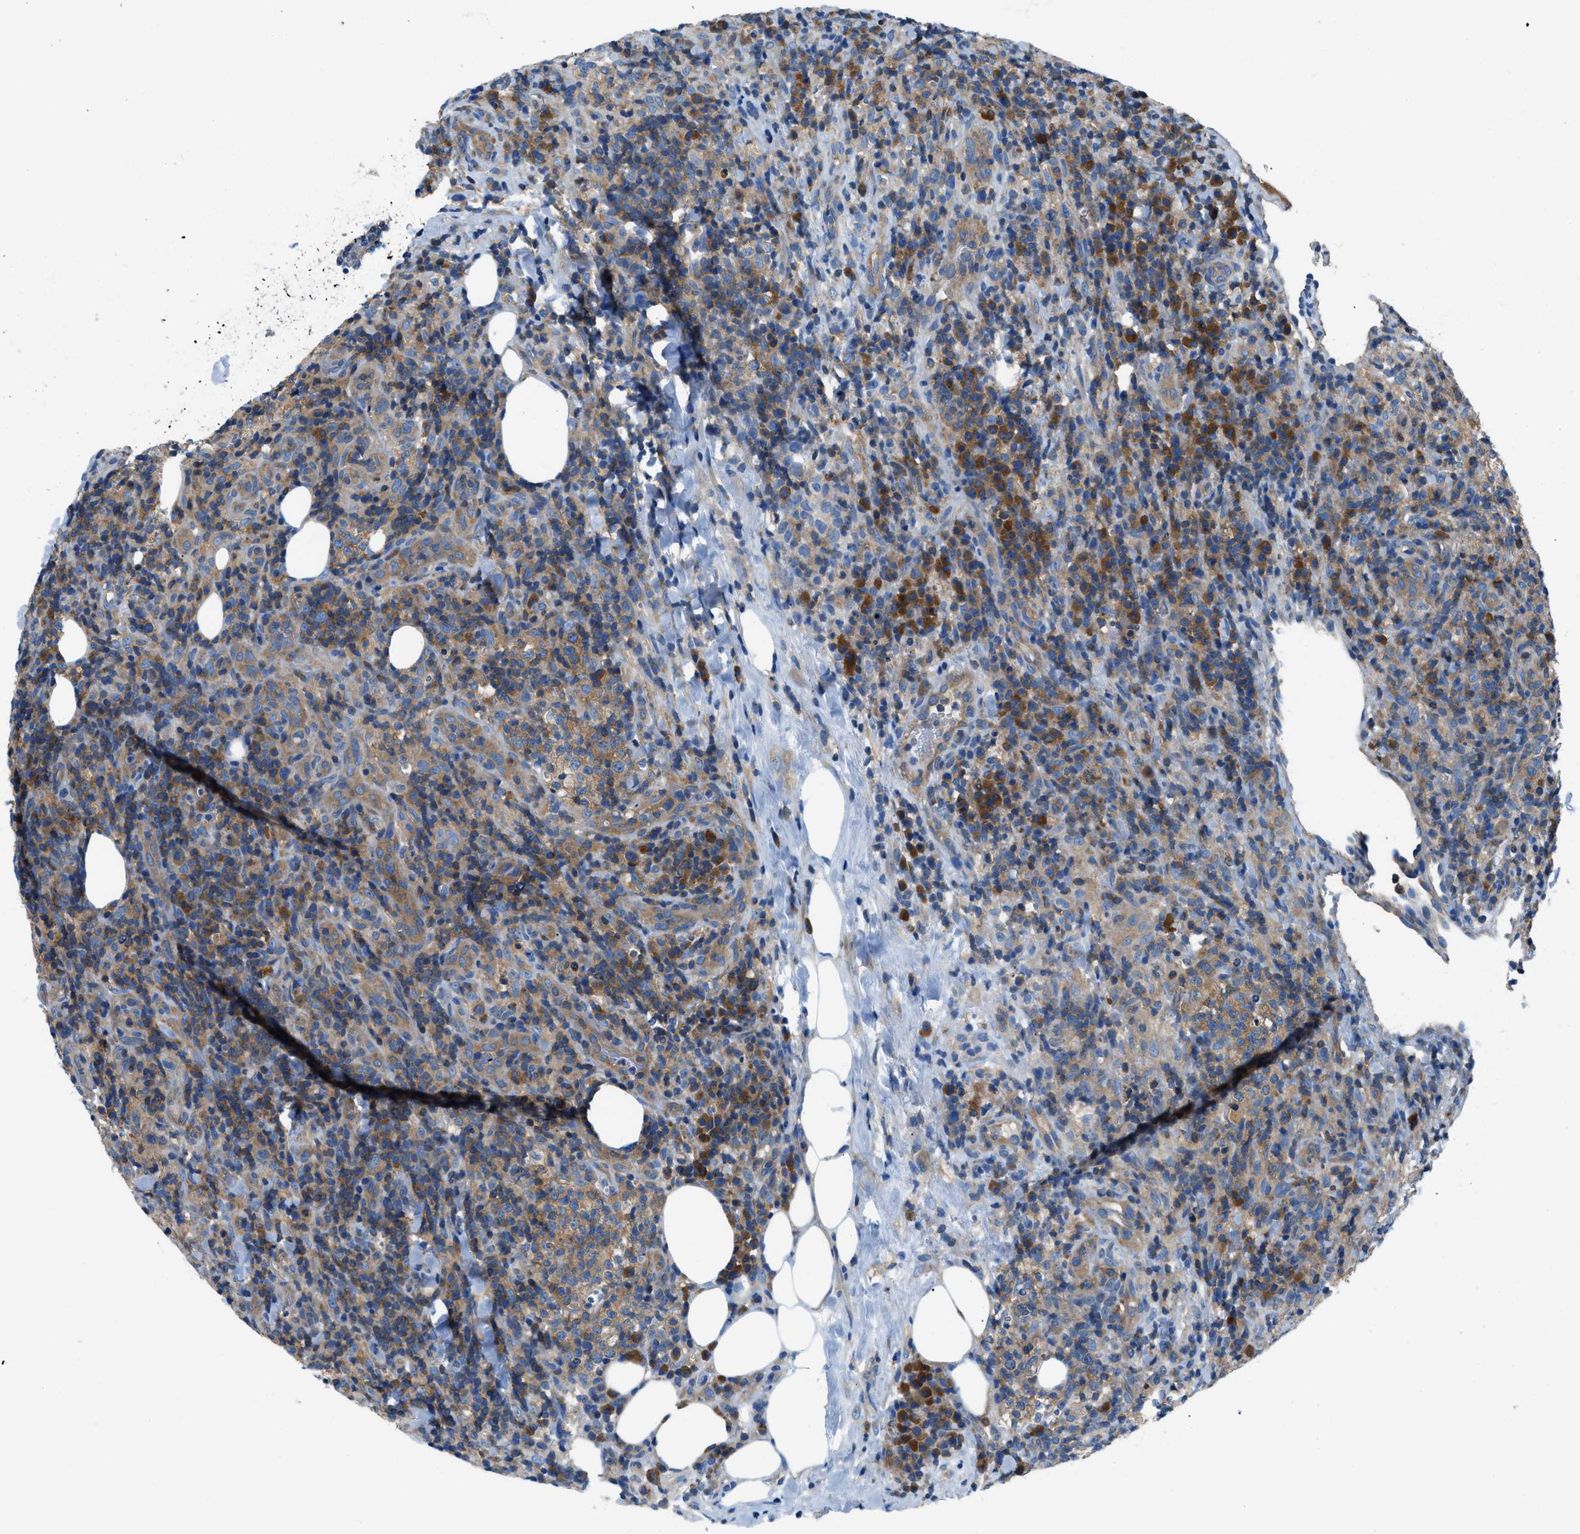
{"staining": {"intensity": "moderate", "quantity": "25%-75%", "location": "cytoplasmic/membranous"}, "tissue": "lymphoma", "cell_type": "Tumor cells", "image_type": "cancer", "snomed": [{"axis": "morphology", "description": "Malignant lymphoma, non-Hodgkin's type, High grade"}, {"axis": "topography", "description": "Lymph node"}], "caption": "Approximately 25%-75% of tumor cells in high-grade malignant lymphoma, non-Hodgkin's type exhibit moderate cytoplasmic/membranous protein staining as visualized by brown immunohistochemical staining.", "gene": "SARS1", "patient": {"sex": "female", "age": 76}}